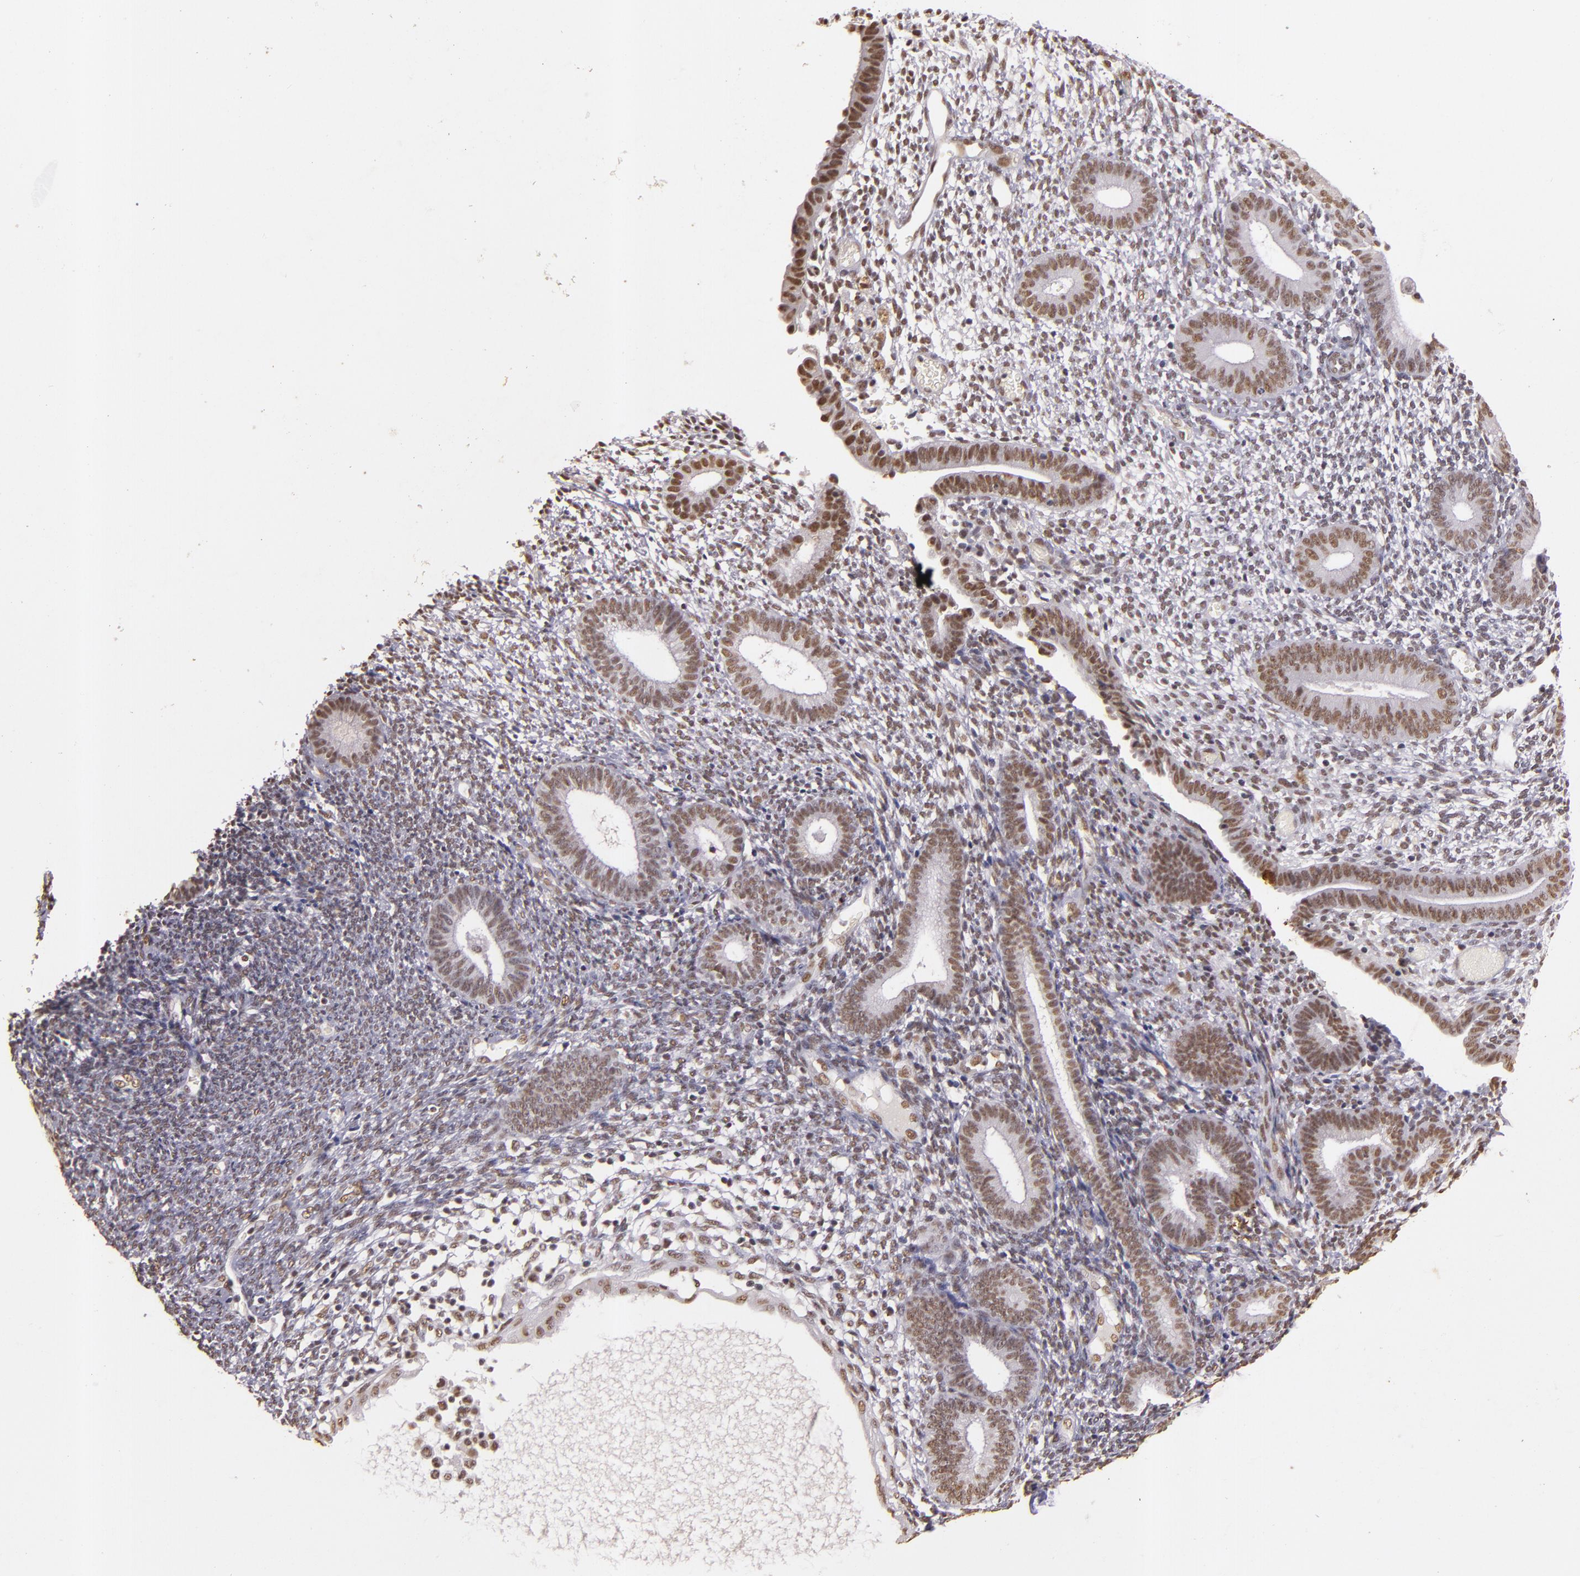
{"staining": {"intensity": "moderate", "quantity": "25%-75%", "location": "nuclear"}, "tissue": "endometrium", "cell_type": "Cells in endometrial stroma", "image_type": "normal", "snomed": [{"axis": "morphology", "description": "Normal tissue, NOS"}, {"axis": "topography", "description": "Smooth muscle"}, {"axis": "topography", "description": "Endometrium"}], "caption": "This micrograph shows normal endometrium stained with immunohistochemistry to label a protein in brown. The nuclear of cells in endometrial stroma show moderate positivity for the protein. Nuclei are counter-stained blue.", "gene": "CBX3", "patient": {"sex": "female", "age": 57}}